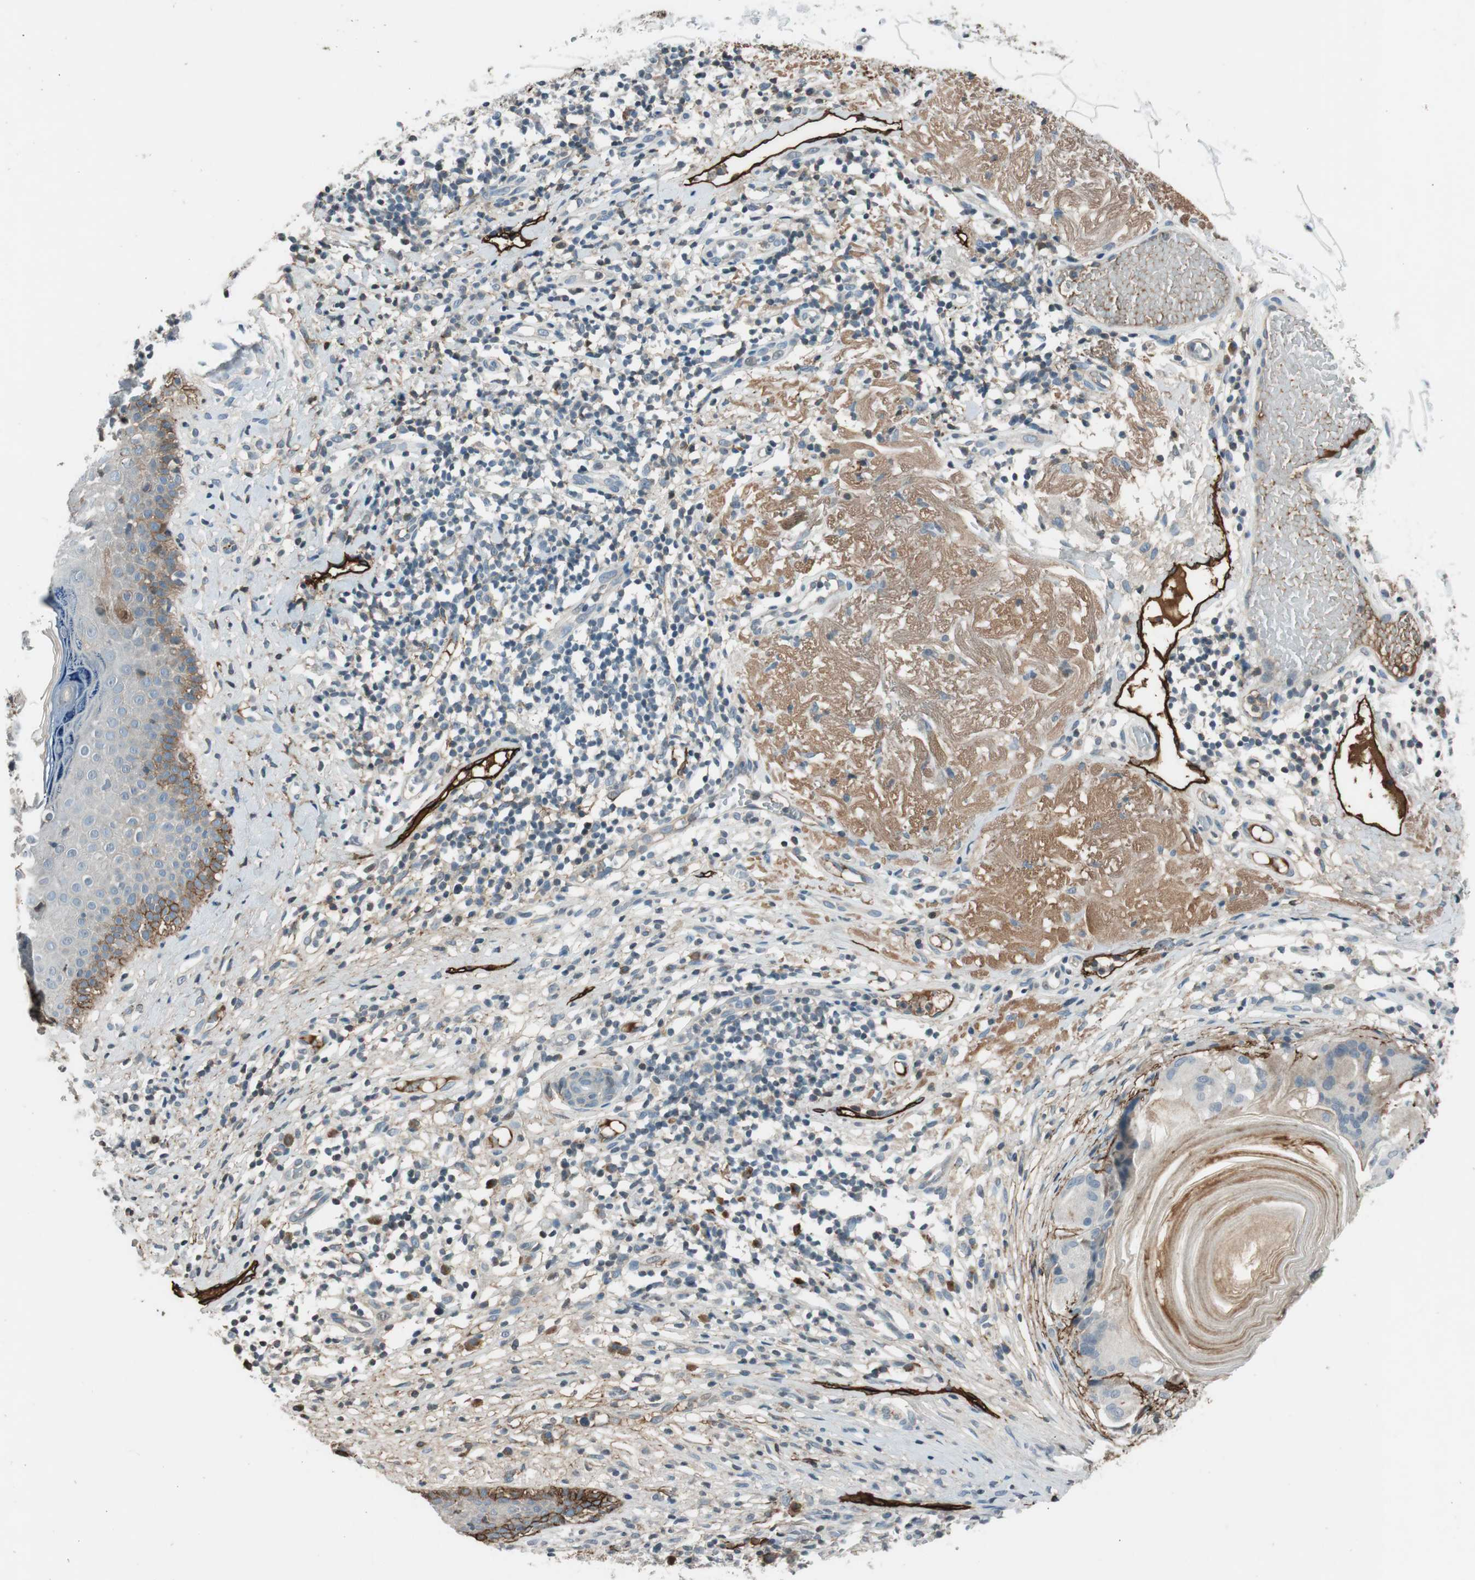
{"staining": {"intensity": "moderate", "quantity": "<25%", "location": "cytoplasmic/membranous"}, "tissue": "skin cancer", "cell_type": "Tumor cells", "image_type": "cancer", "snomed": [{"axis": "morphology", "description": "Basal cell carcinoma"}, {"axis": "topography", "description": "Skin"}], "caption": "A high-resolution image shows immunohistochemistry (IHC) staining of skin cancer, which reveals moderate cytoplasmic/membranous staining in approximately <25% of tumor cells.", "gene": "PDPN", "patient": {"sex": "female", "age": 84}}